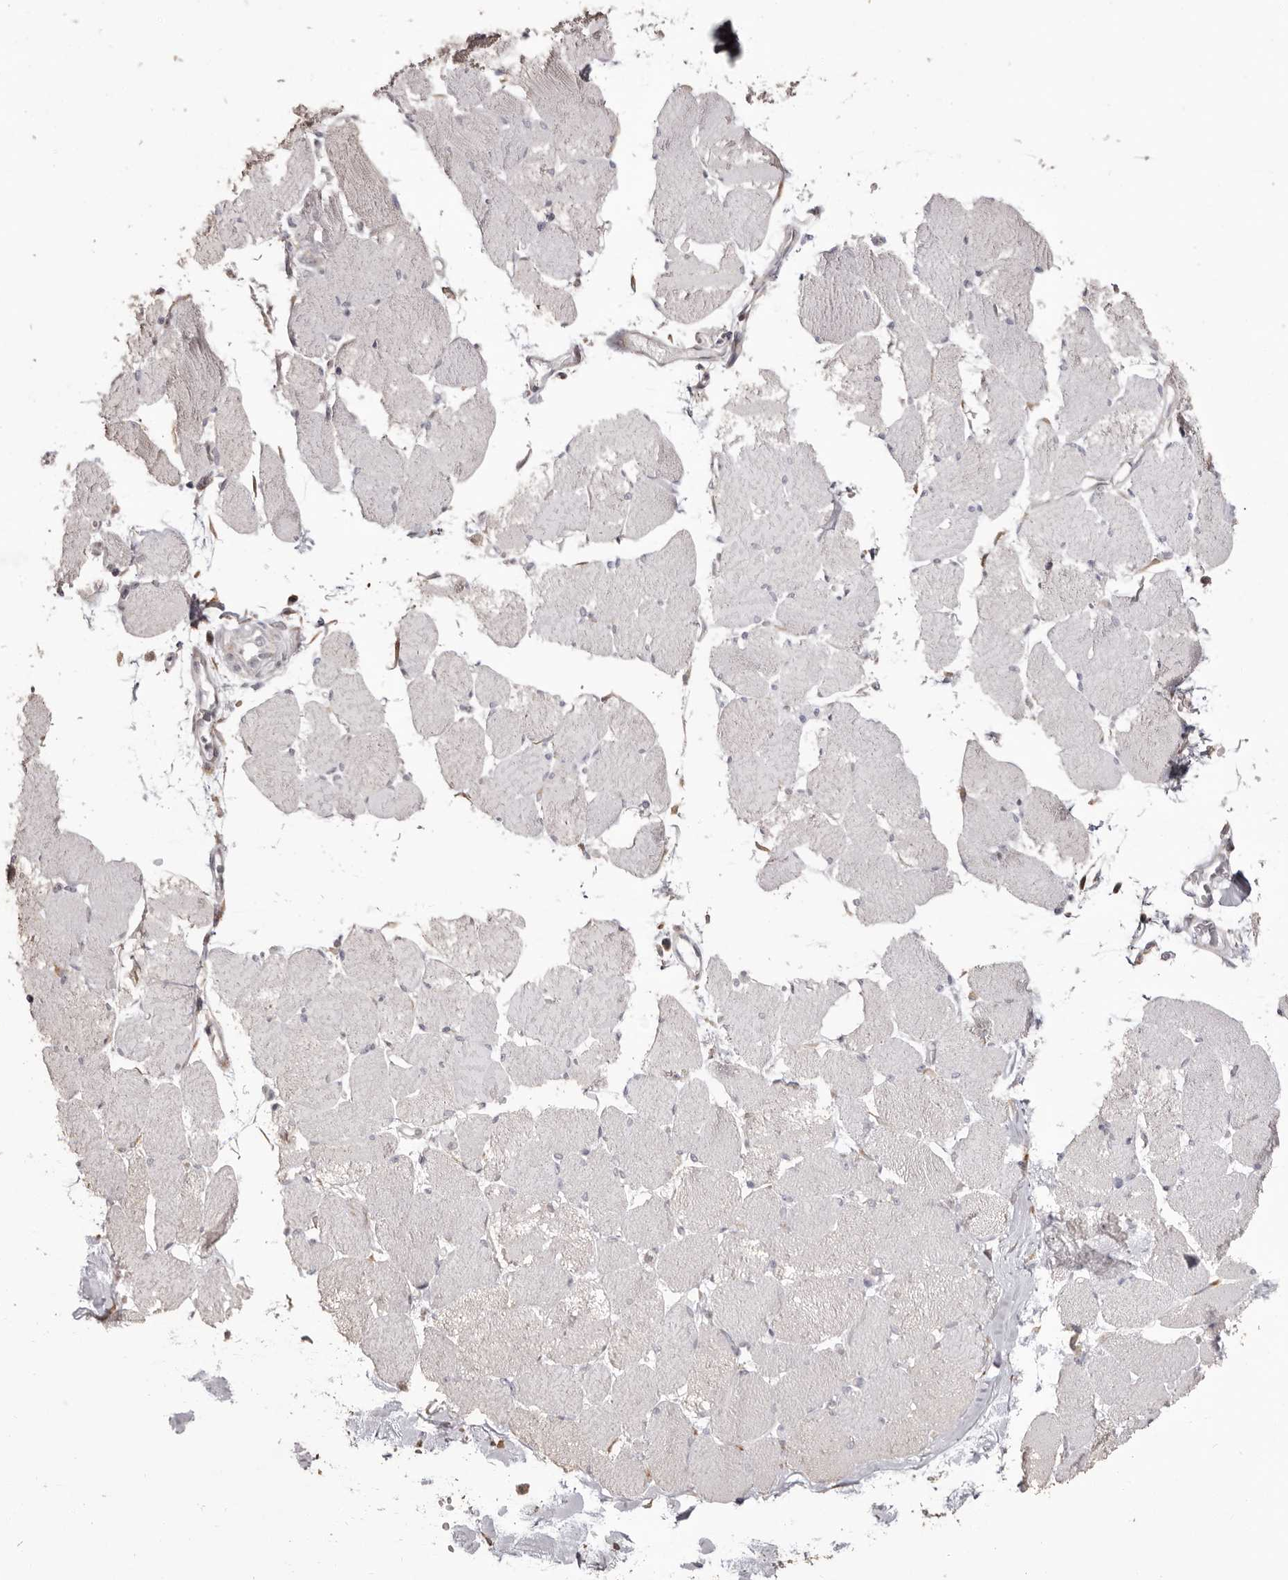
{"staining": {"intensity": "negative", "quantity": "none", "location": "none"}, "tissue": "skeletal muscle", "cell_type": "Myocytes", "image_type": "normal", "snomed": [{"axis": "morphology", "description": "Normal tissue, NOS"}, {"axis": "topography", "description": "Skin"}, {"axis": "topography", "description": "Skeletal muscle"}], "caption": "A high-resolution image shows IHC staining of benign skeletal muscle, which reveals no significant expression in myocytes.", "gene": "PIGX", "patient": {"sex": "male", "age": 83}}